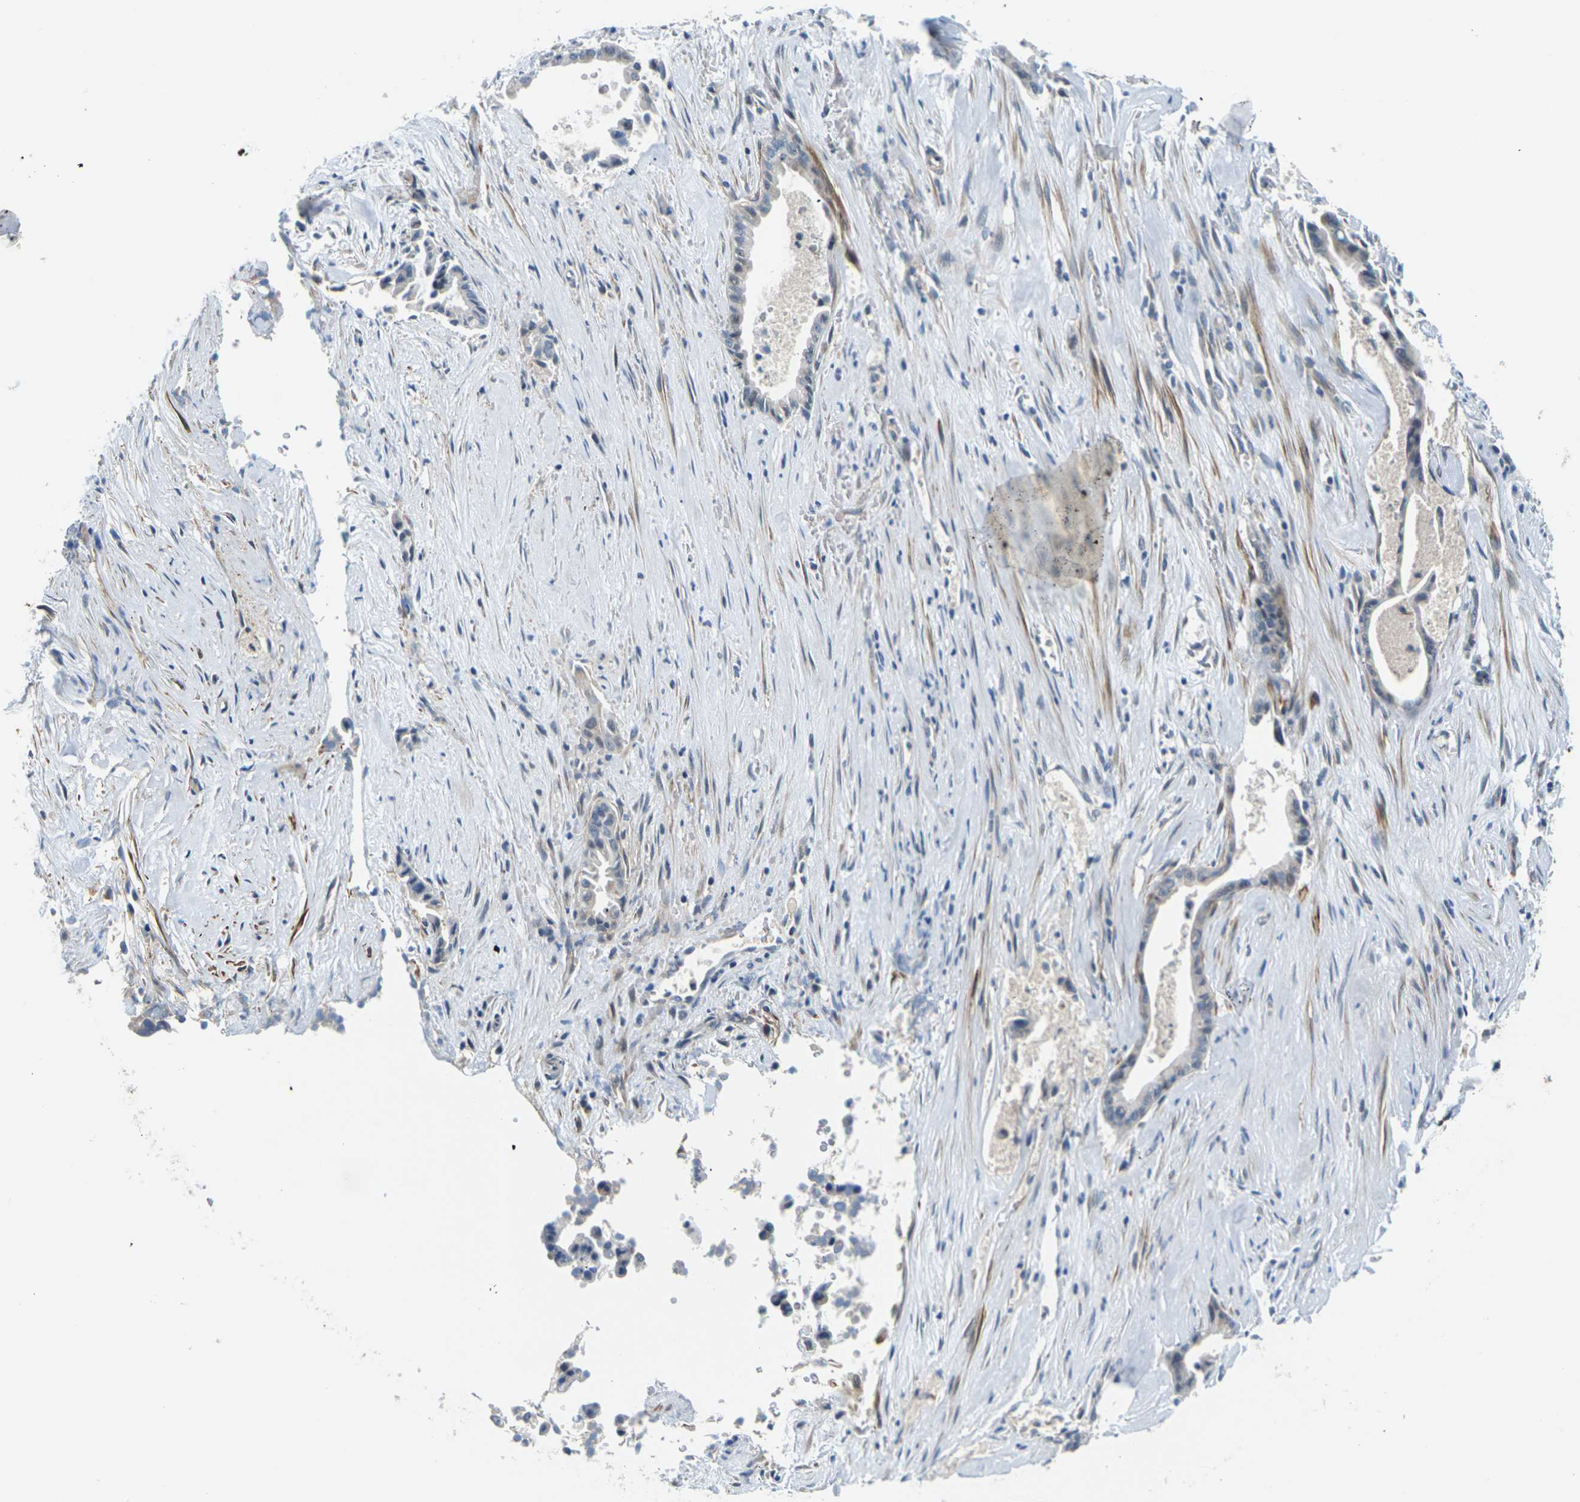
{"staining": {"intensity": "weak", "quantity": "<25%", "location": "cytoplasmic/membranous"}, "tissue": "liver cancer", "cell_type": "Tumor cells", "image_type": "cancer", "snomed": [{"axis": "morphology", "description": "Cholangiocarcinoma"}, {"axis": "topography", "description": "Liver"}], "caption": "An immunohistochemistry photomicrograph of liver cholangiocarcinoma is shown. There is no staining in tumor cells of liver cholangiocarcinoma.", "gene": "SLC13A3", "patient": {"sex": "female", "age": 55}}